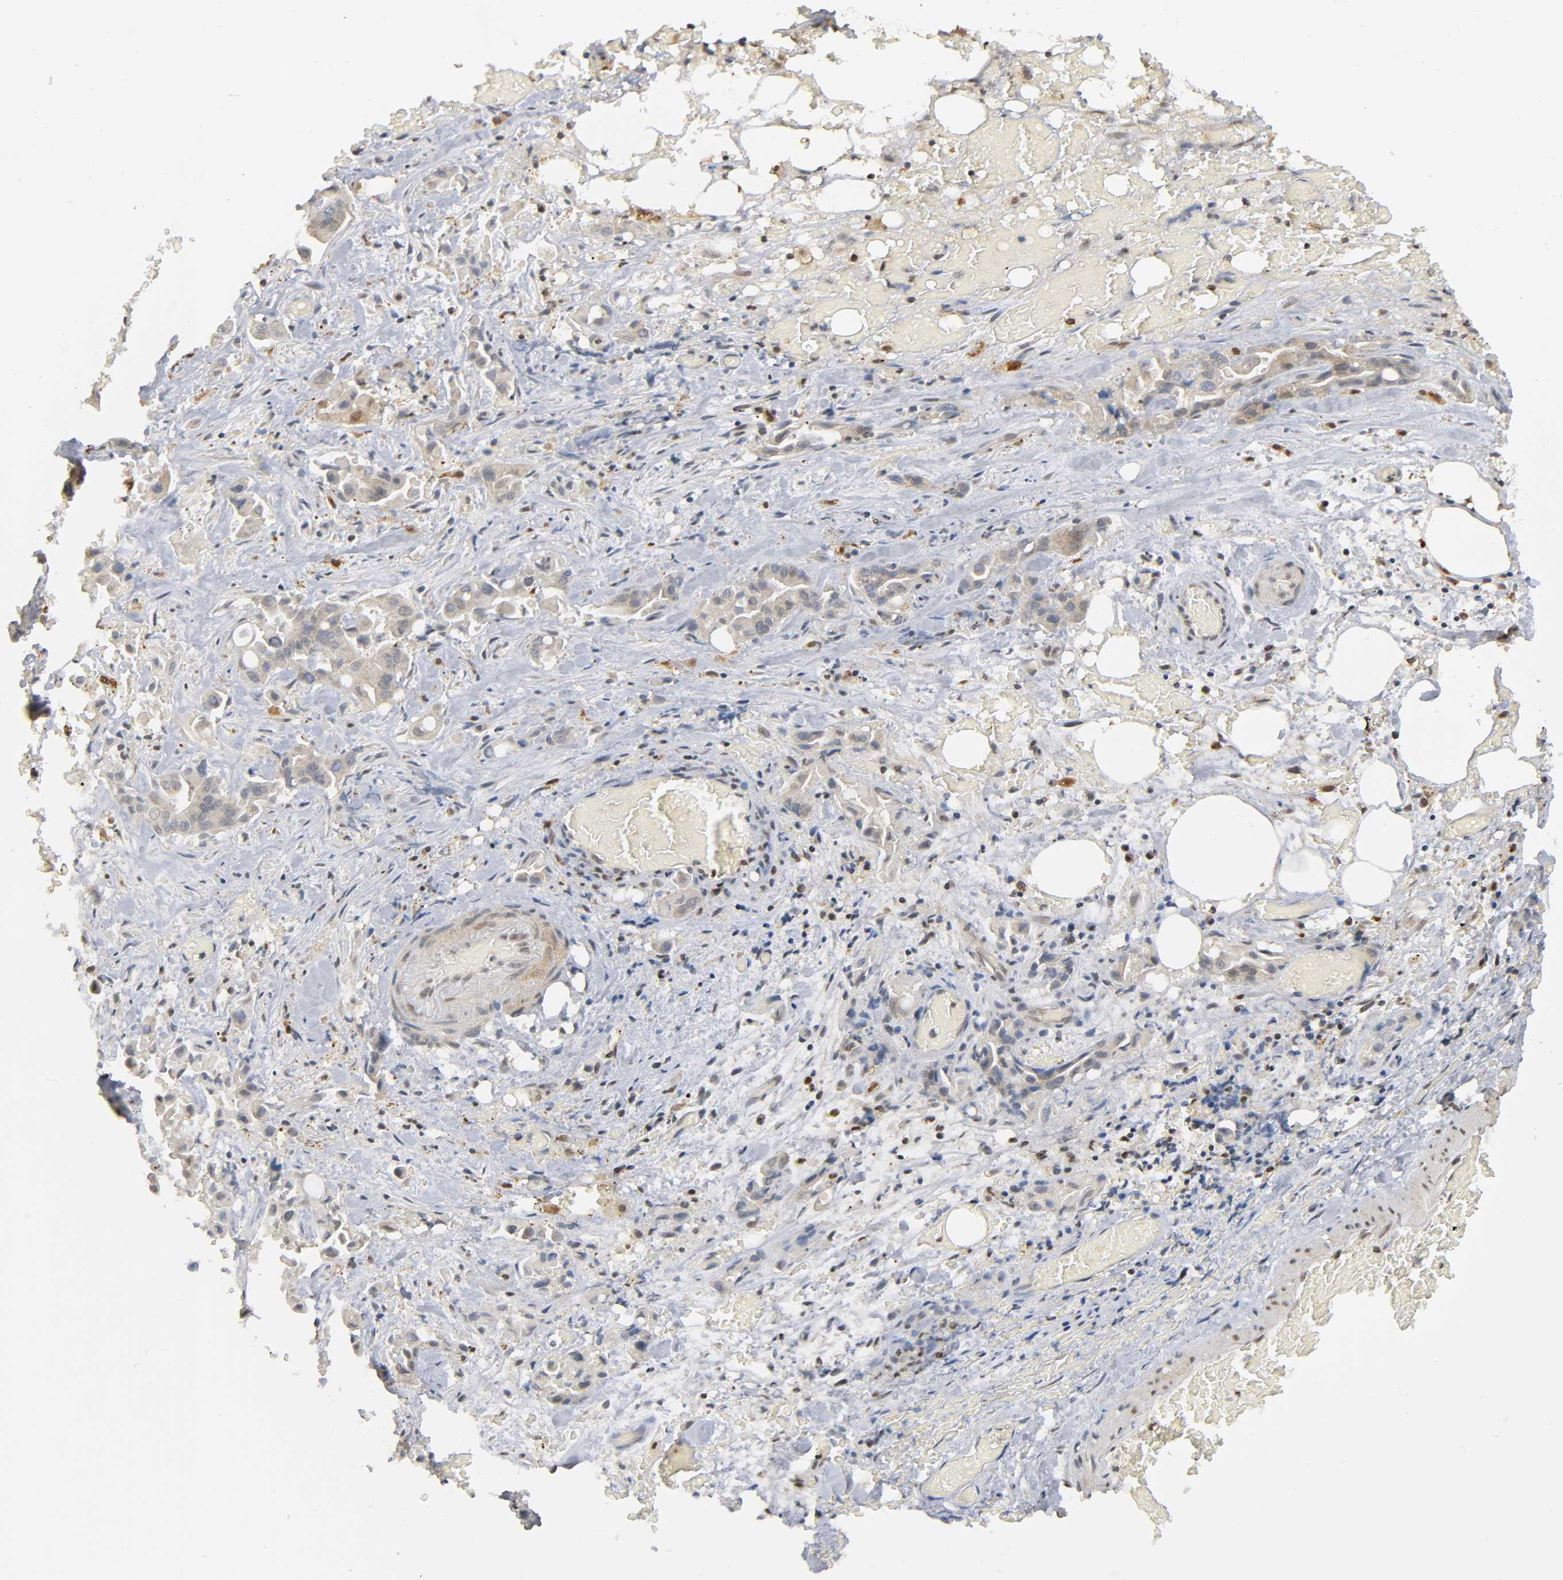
{"staining": {"intensity": "weak", "quantity": "<25%", "location": "cytoplasmic/membranous"}, "tissue": "liver cancer", "cell_type": "Tumor cells", "image_type": "cancer", "snomed": [{"axis": "morphology", "description": "Cholangiocarcinoma"}, {"axis": "topography", "description": "Liver"}], "caption": "A photomicrograph of human cholangiocarcinoma (liver) is negative for staining in tumor cells.", "gene": "KAT2B", "patient": {"sex": "female", "age": 68}}